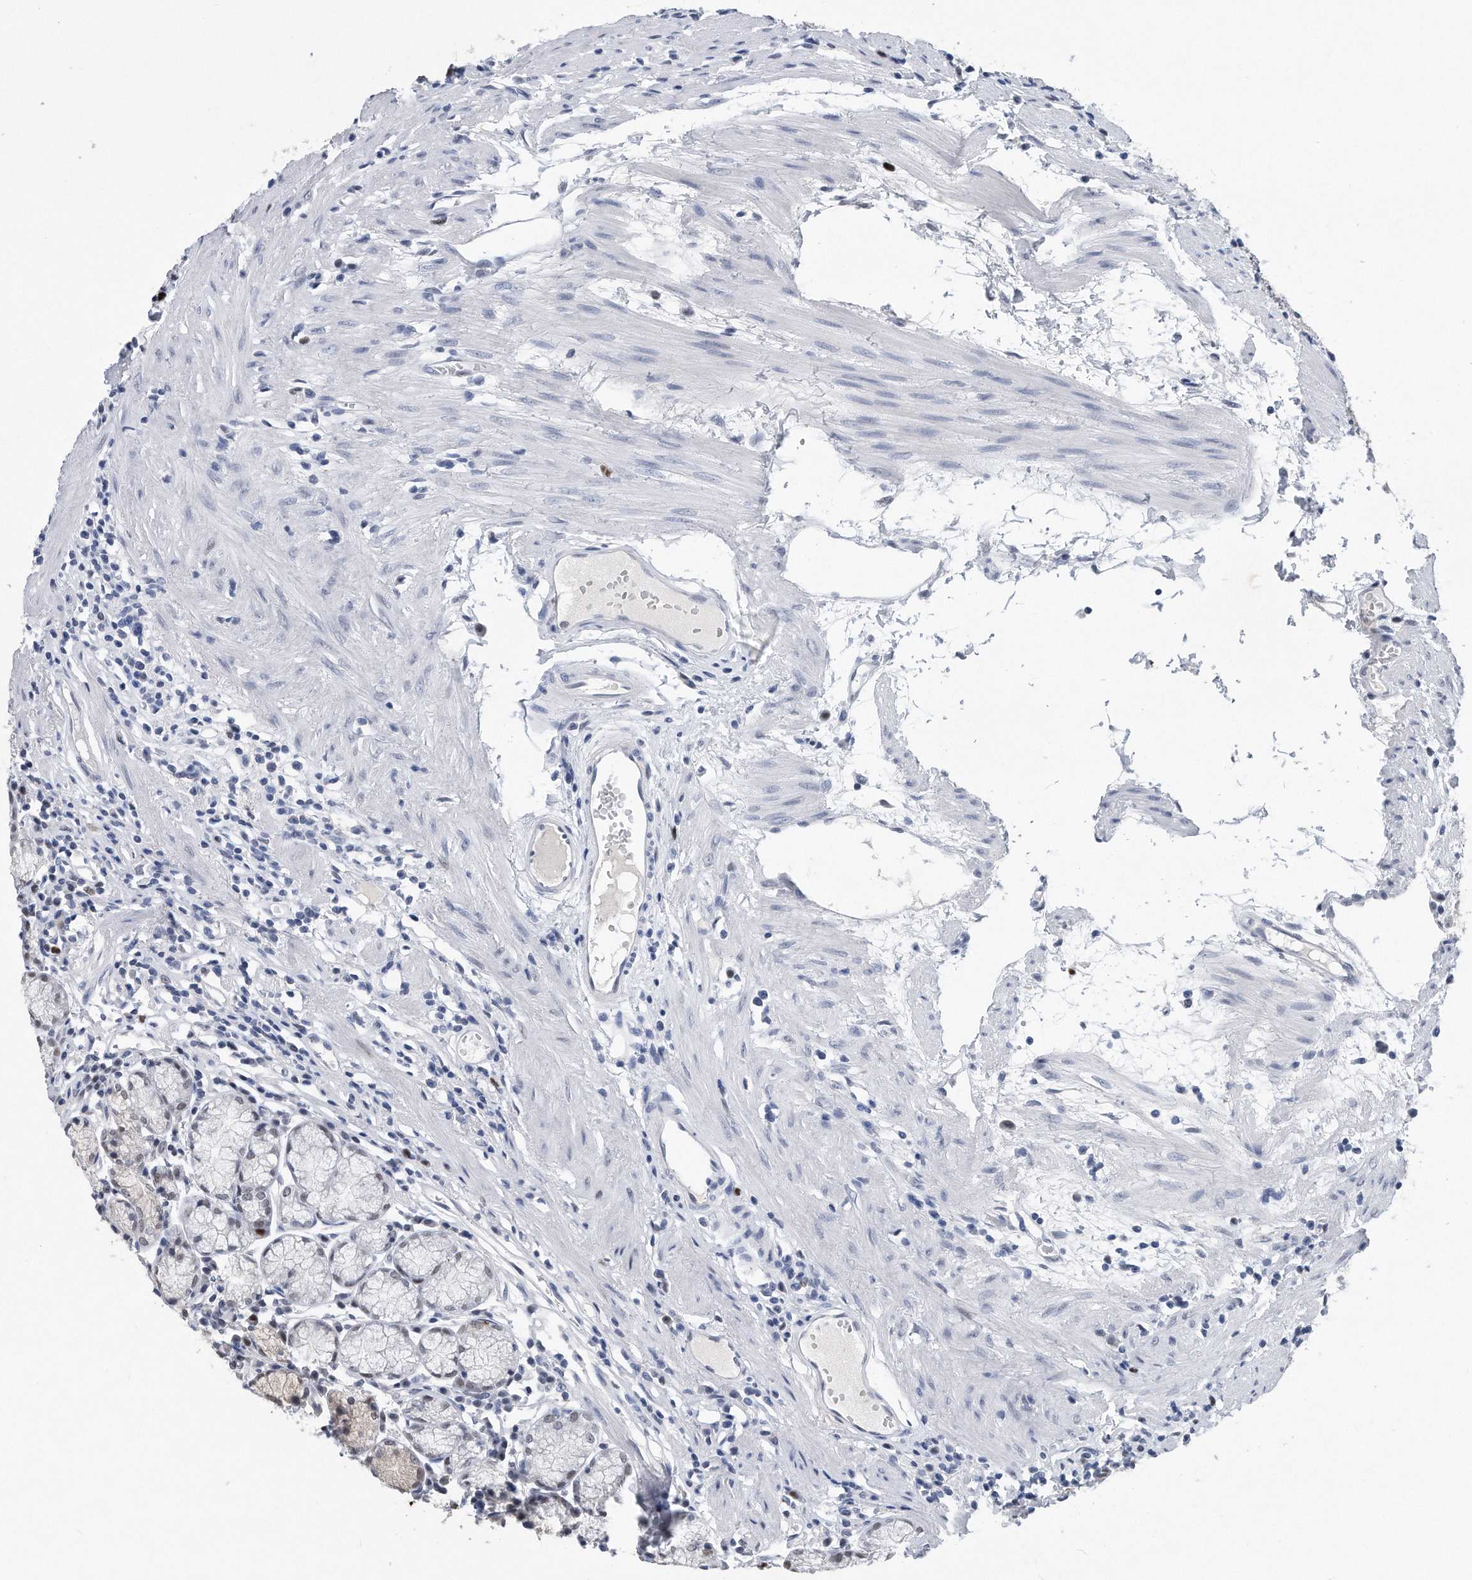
{"staining": {"intensity": "strong", "quantity": "<25%", "location": "nuclear"}, "tissue": "stomach", "cell_type": "Glandular cells", "image_type": "normal", "snomed": [{"axis": "morphology", "description": "Normal tissue, NOS"}, {"axis": "topography", "description": "Stomach"}], "caption": "A photomicrograph showing strong nuclear staining in approximately <25% of glandular cells in normal stomach, as visualized by brown immunohistochemical staining.", "gene": "PCNA", "patient": {"sex": "male", "age": 55}}